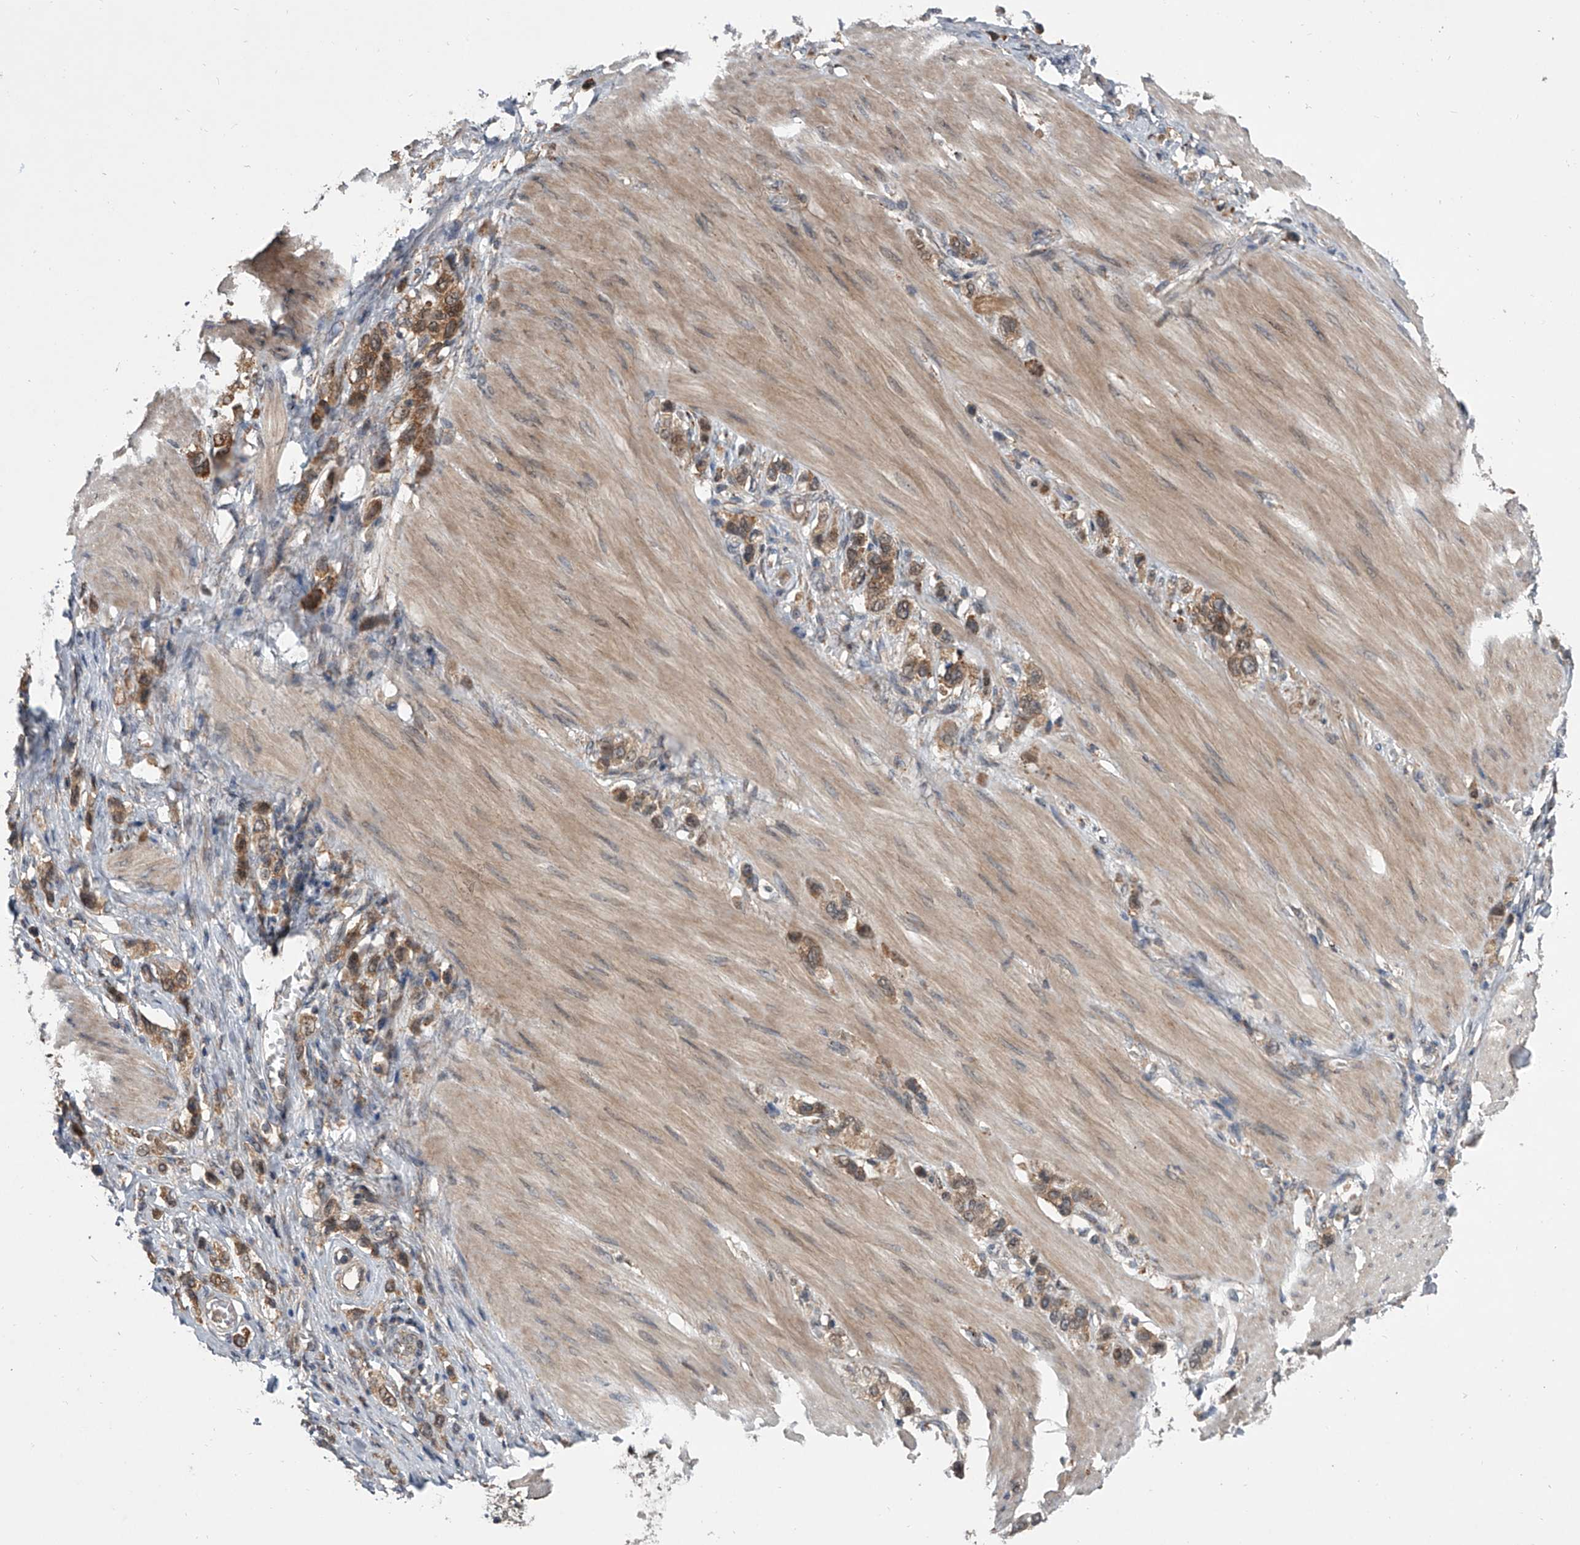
{"staining": {"intensity": "moderate", "quantity": ">75%", "location": "cytoplasmic/membranous"}, "tissue": "stomach cancer", "cell_type": "Tumor cells", "image_type": "cancer", "snomed": [{"axis": "morphology", "description": "Adenocarcinoma, NOS"}, {"axis": "topography", "description": "Stomach"}], "caption": "Immunohistochemical staining of stomach cancer displays medium levels of moderate cytoplasmic/membranous protein expression in approximately >75% of tumor cells.", "gene": "GEMIN8", "patient": {"sex": "female", "age": 65}}